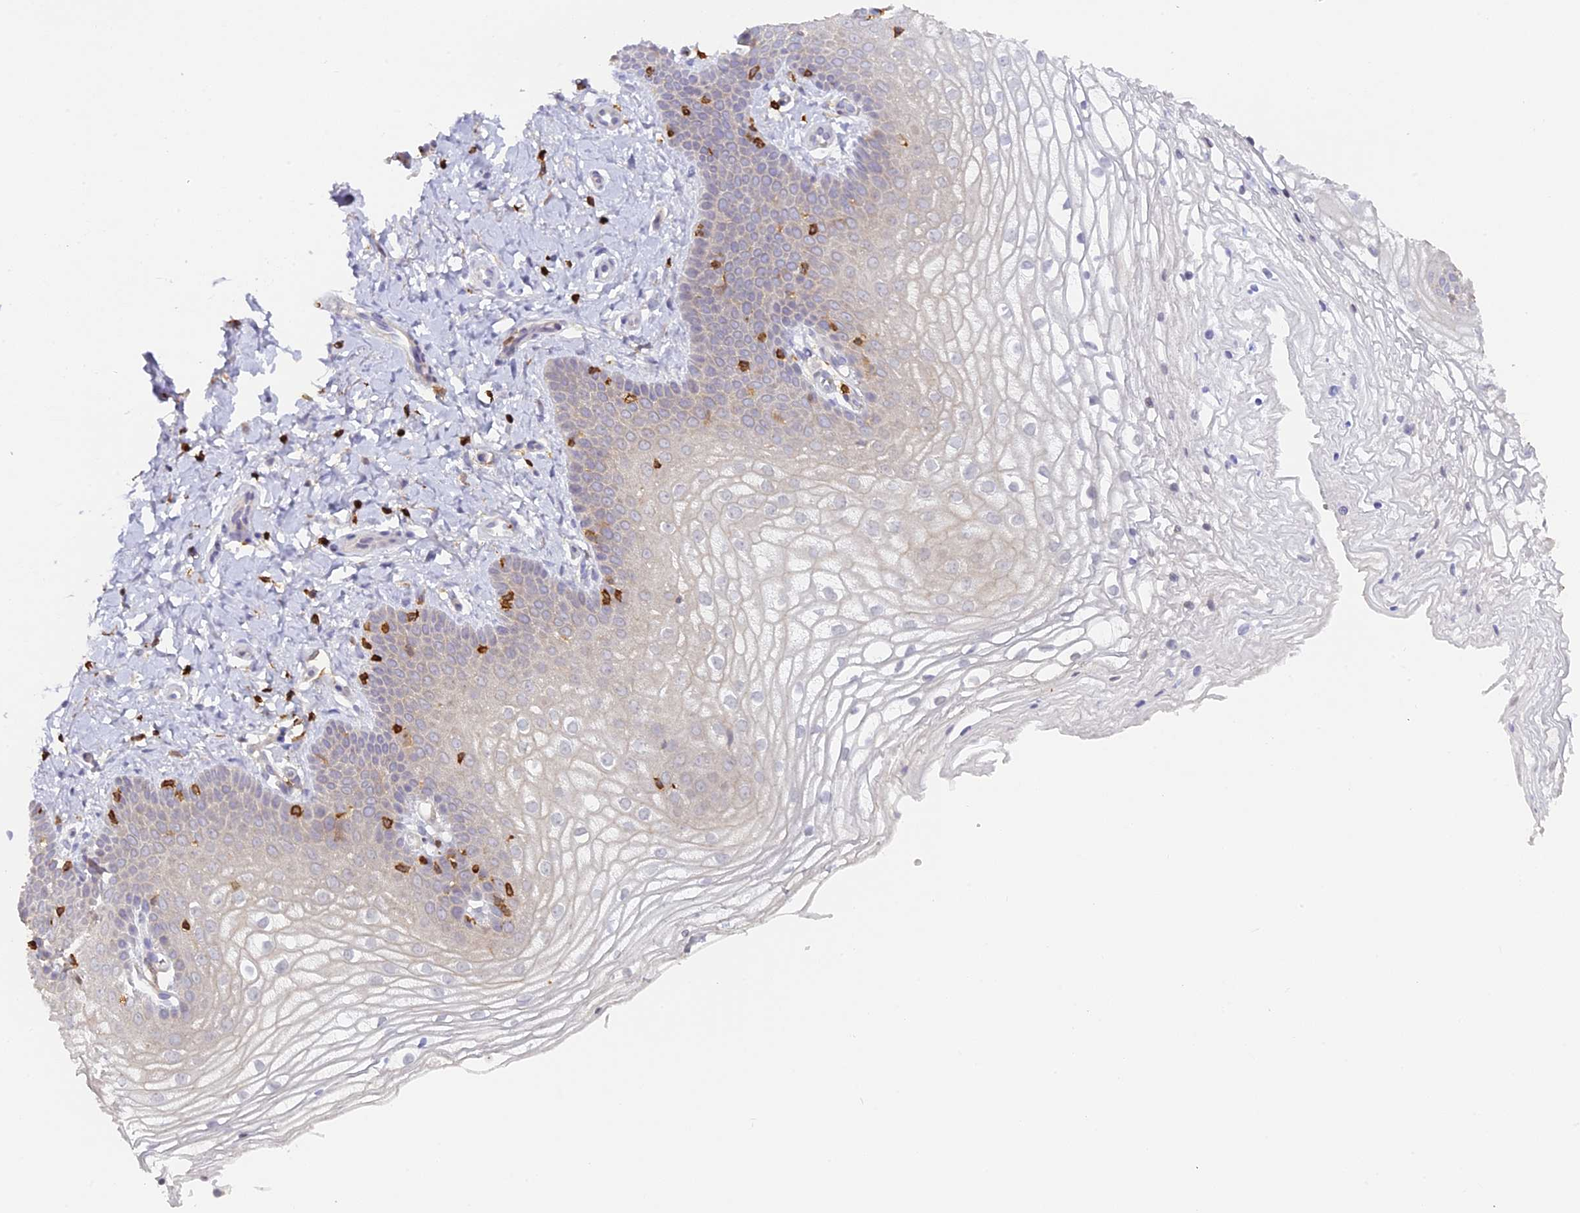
{"staining": {"intensity": "weak", "quantity": "25%-75%", "location": "cytoplasmic/membranous"}, "tissue": "vagina", "cell_type": "Squamous epithelial cells", "image_type": "normal", "snomed": [{"axis": "morphology", "description": "Normal tissue, NOS"}, {"axis": "topography", "description": "Vagina"}], "caption": "Vagina stained with IHC demonstrates weak cytoplasmic/membranous positivity in approximately 25%-75% of squamous epithelial cells.", "gene": "FYB1", "patient": {"sex": "female", "age": 68}}